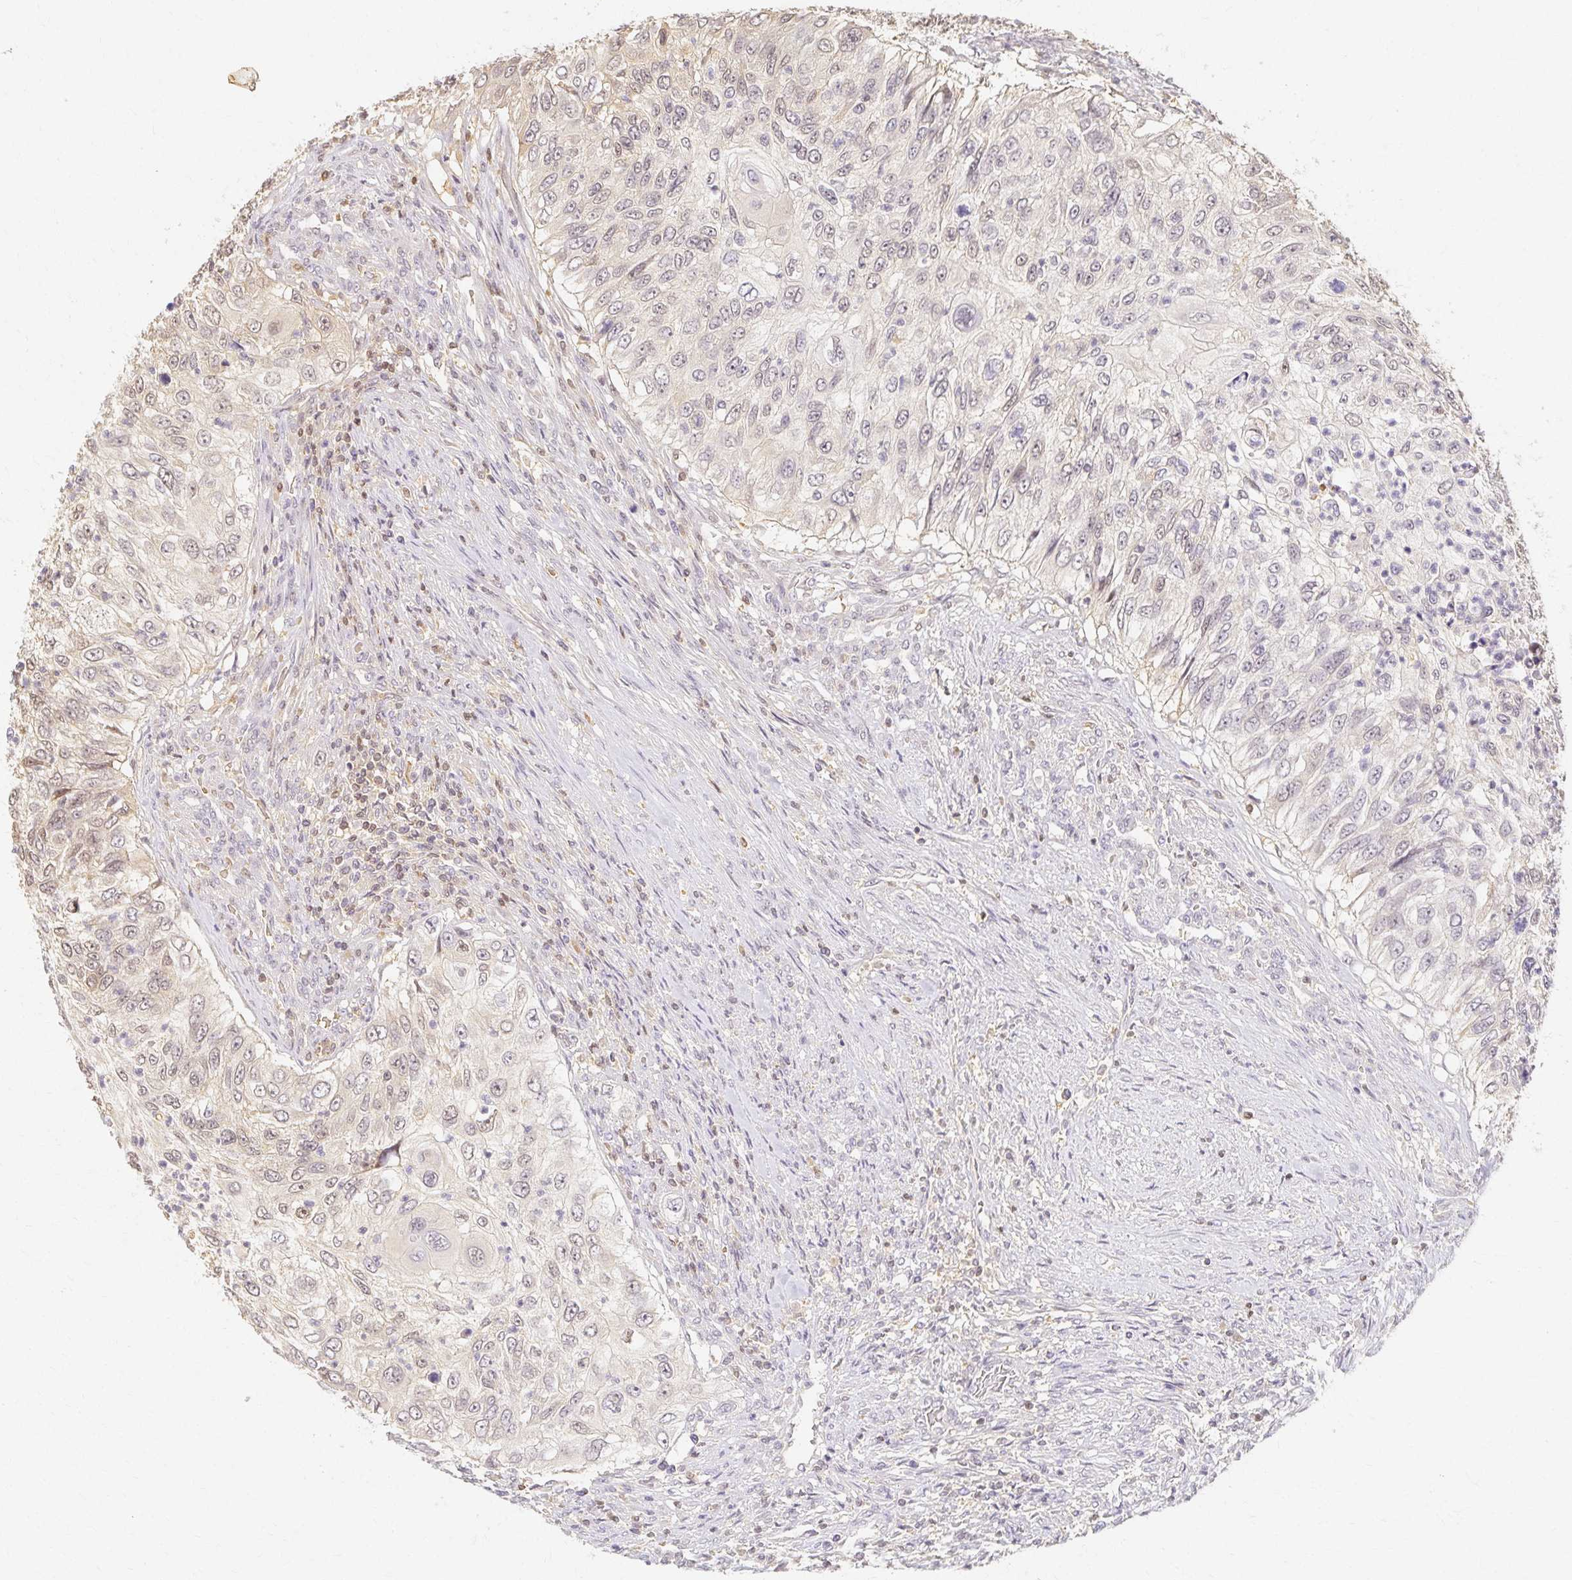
{"staining": {"intensity": "weak", "quantity": "<25%", "location": "cytoplasmic/membranous,nuclear"}, "tissue": "urothelial cancer", "cell_type": "Tumor cells", "image_type": "cancer", "snomed": [{"axis": "morphology", "description": "Urothelial carcinoma, High grade"}, {"axis": "topography", "description": "Urinary bladder"}], "caption": "Urothelial cancer was stained to show a protein in brown. There is no significant positivity in tumor cells. (Immunohistochemistry (ihc), brightfield microscopy, high magnification).", "gene": "AZGP1", "patient": {"sex": "female", "age": 60}}